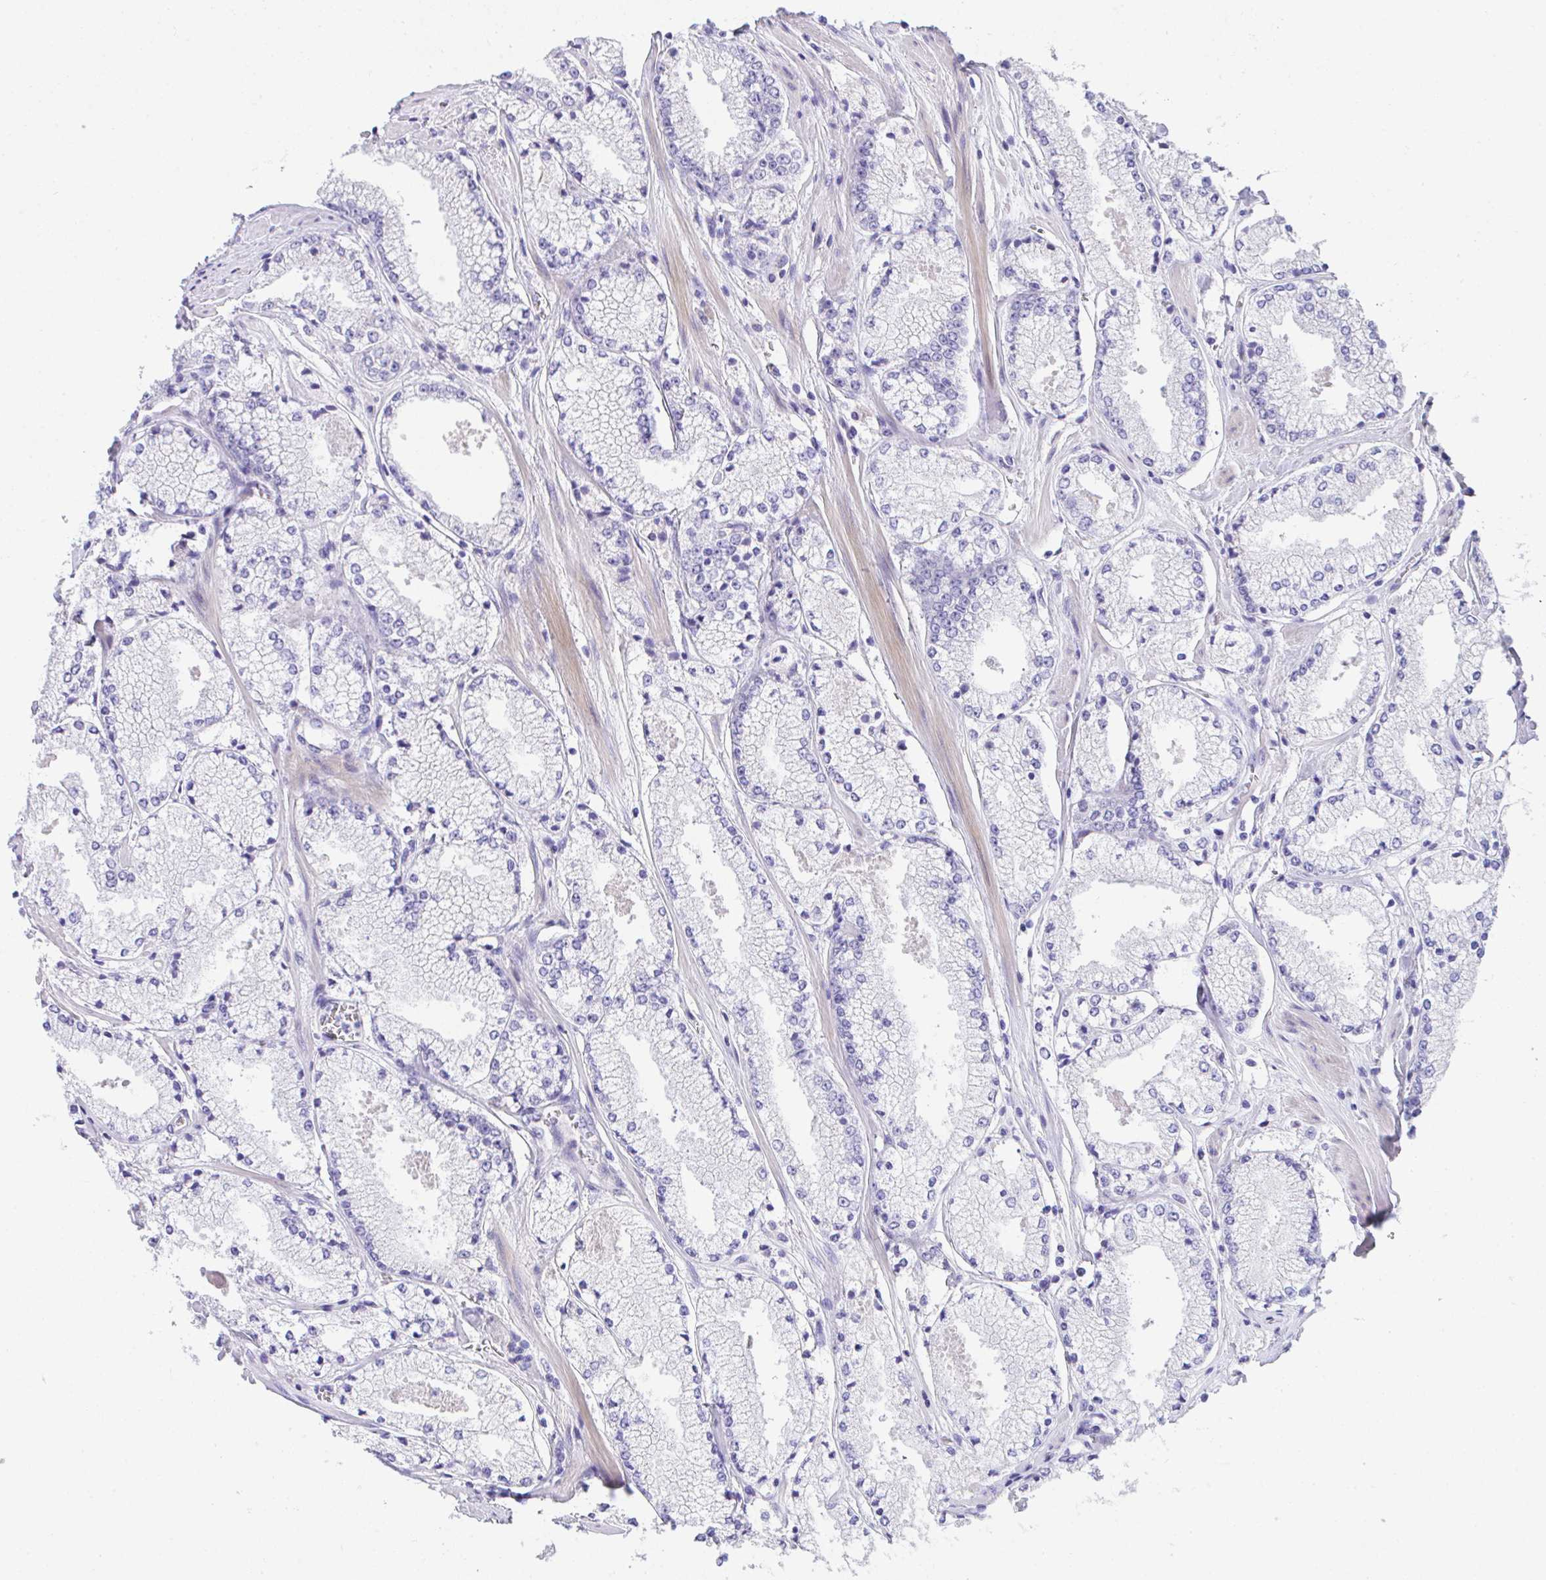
{"staining": {"intensity": "negative", "quantity": "none", "location": "none"}, "tissue": "prostate cancer", "cell_type": "Tumor cells", "image_type": "cancer", "snomed": [{"axis": "morphology", "description": "Adenocarcinoma, High grade"}, {"axis": "topography", "description": "Prostate"}], "caption": "A high-resolution micrograph shows IHC staining of prostate cancer (adenocarcinoma (high-grade)), which exhibits no significant staining in tumor cells.", "gene": "SLC16A6", "patient": {"sex": "male", "age": 63}}